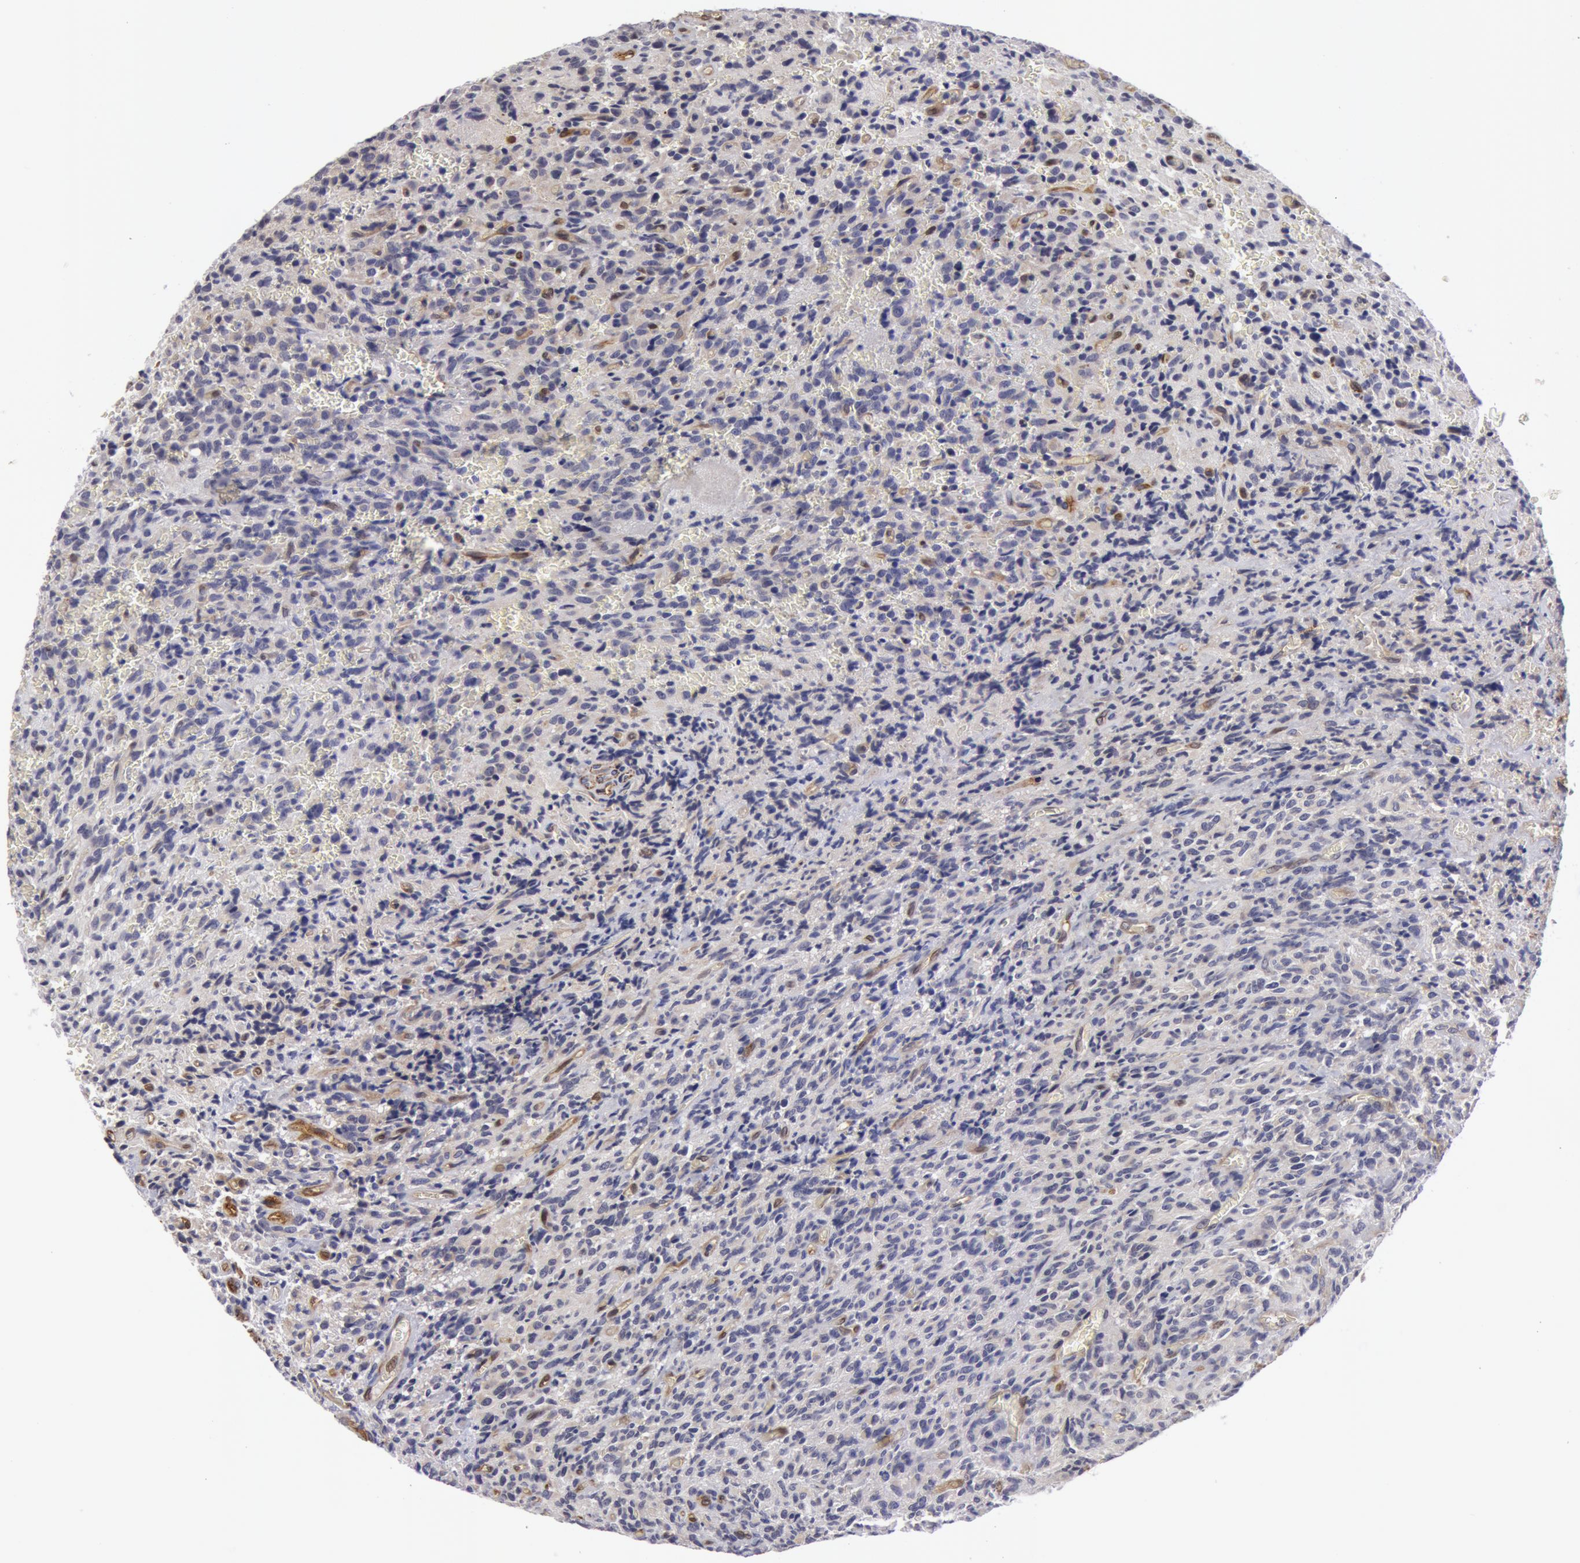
{"staining": {"intensity": "negative", "quantity": "none", "location": "none"}, "tissue": "glioma", "cell_type": "Tumor cells", "image_type": "cancer", "snomed": [{"axis": "morphology", "description": "Glioma, malignant, High grade"}, {"axis": "topography", "description": "Brain"}], "caption": "The micrograph reveals no significant expression in tumor cells of malignant glioma (high-grade).", "gene": "IL23A", "patient": {"sex": "male", "age": 56}}